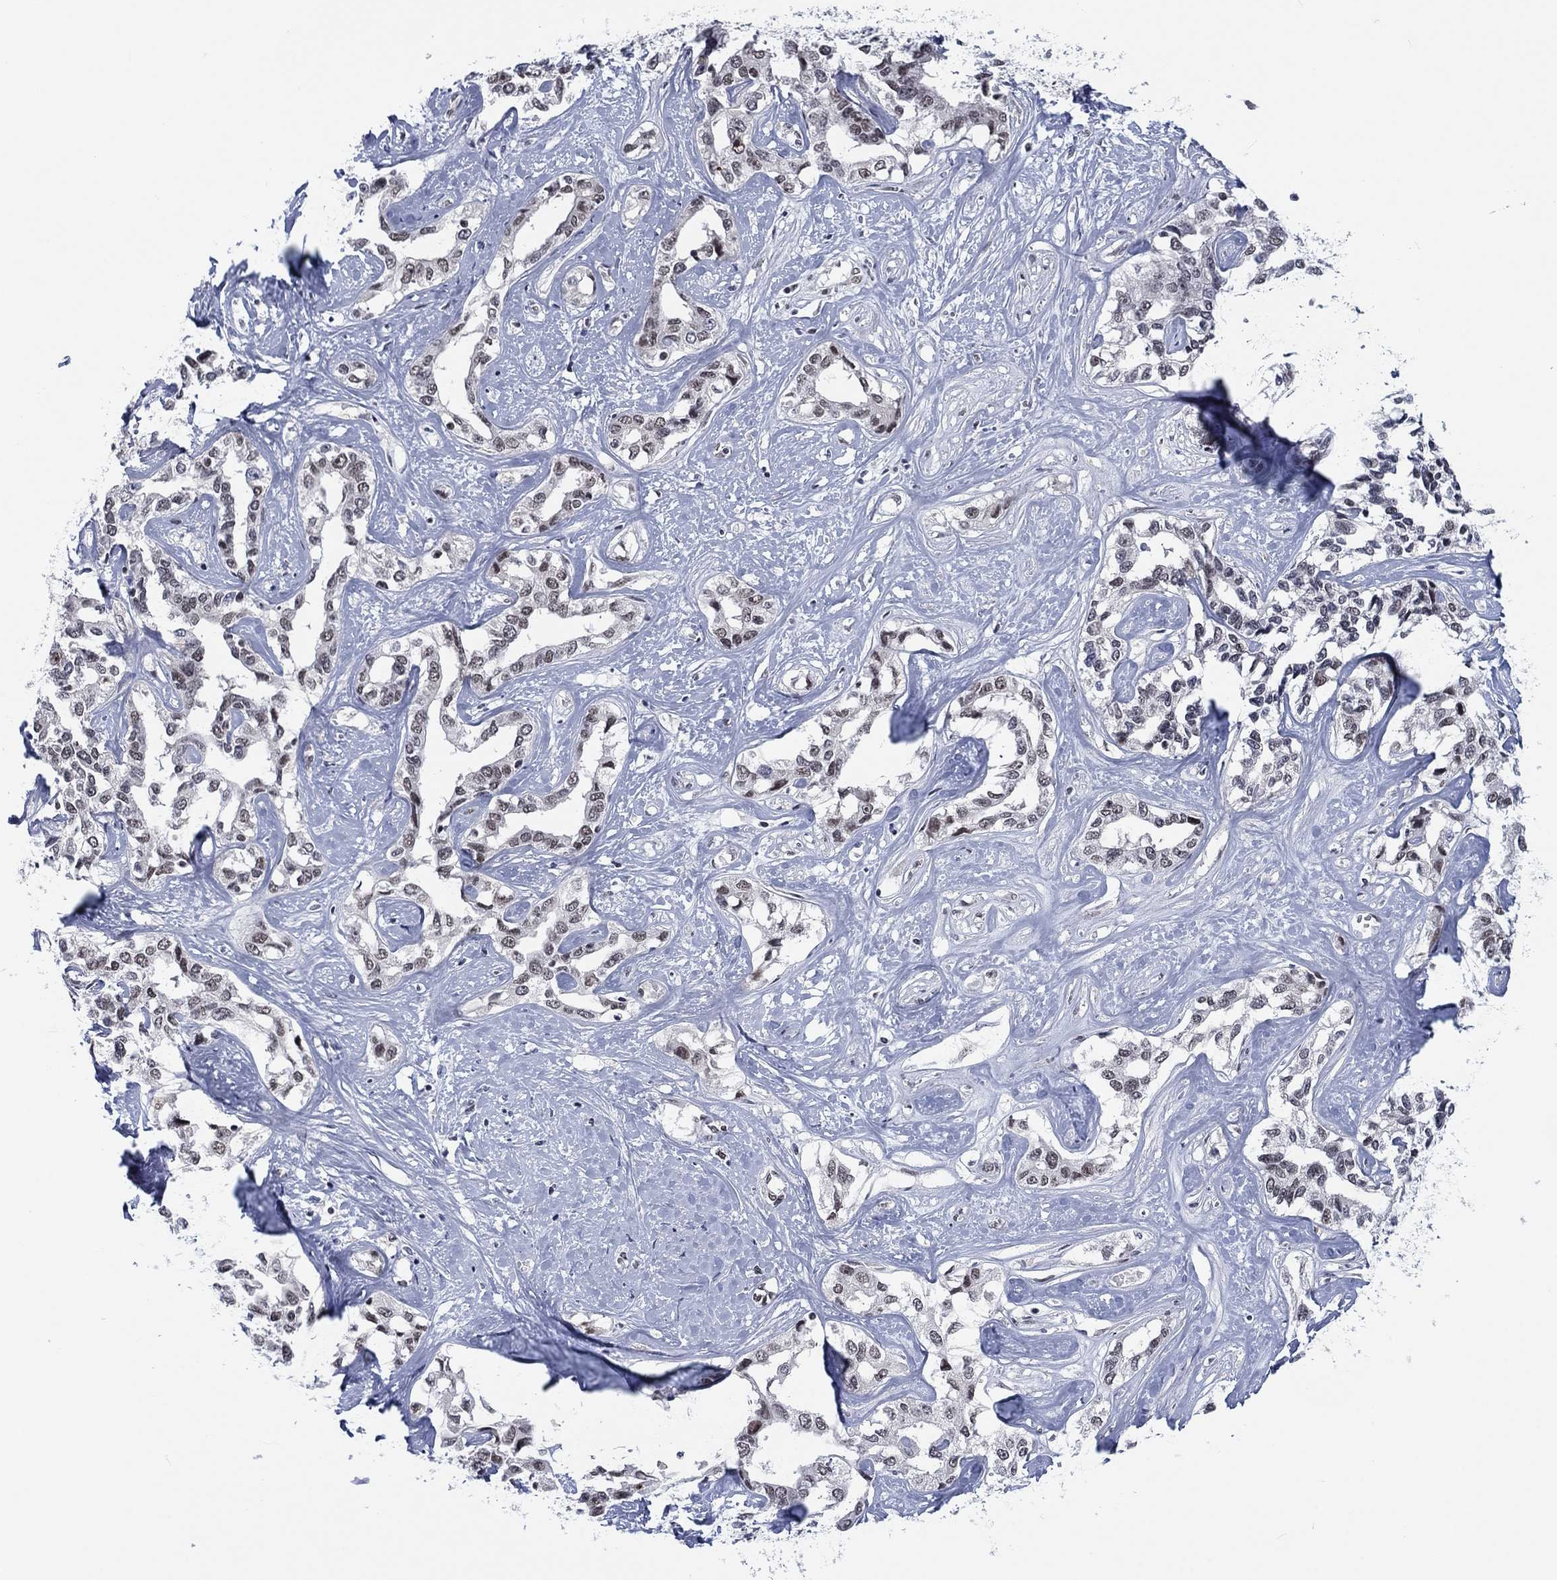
{"staining": {"intensity": "negative", "quantity": "none", "location": "none"}, "tissue": "liver cancer", "cell_type": "Tumor cells", "image_type": "cancer", "snomed": [{"axis": "morphology", "description": "Cholangiocarcinoma"}, {"axis": "topography", "description": "Liver"}], "caption": "The image shows no significant staining in tumor cells of cholangiocarcinoma (liver).", "gene": "FYTTD1", "patient": {"sex": "male", "age": 59}}